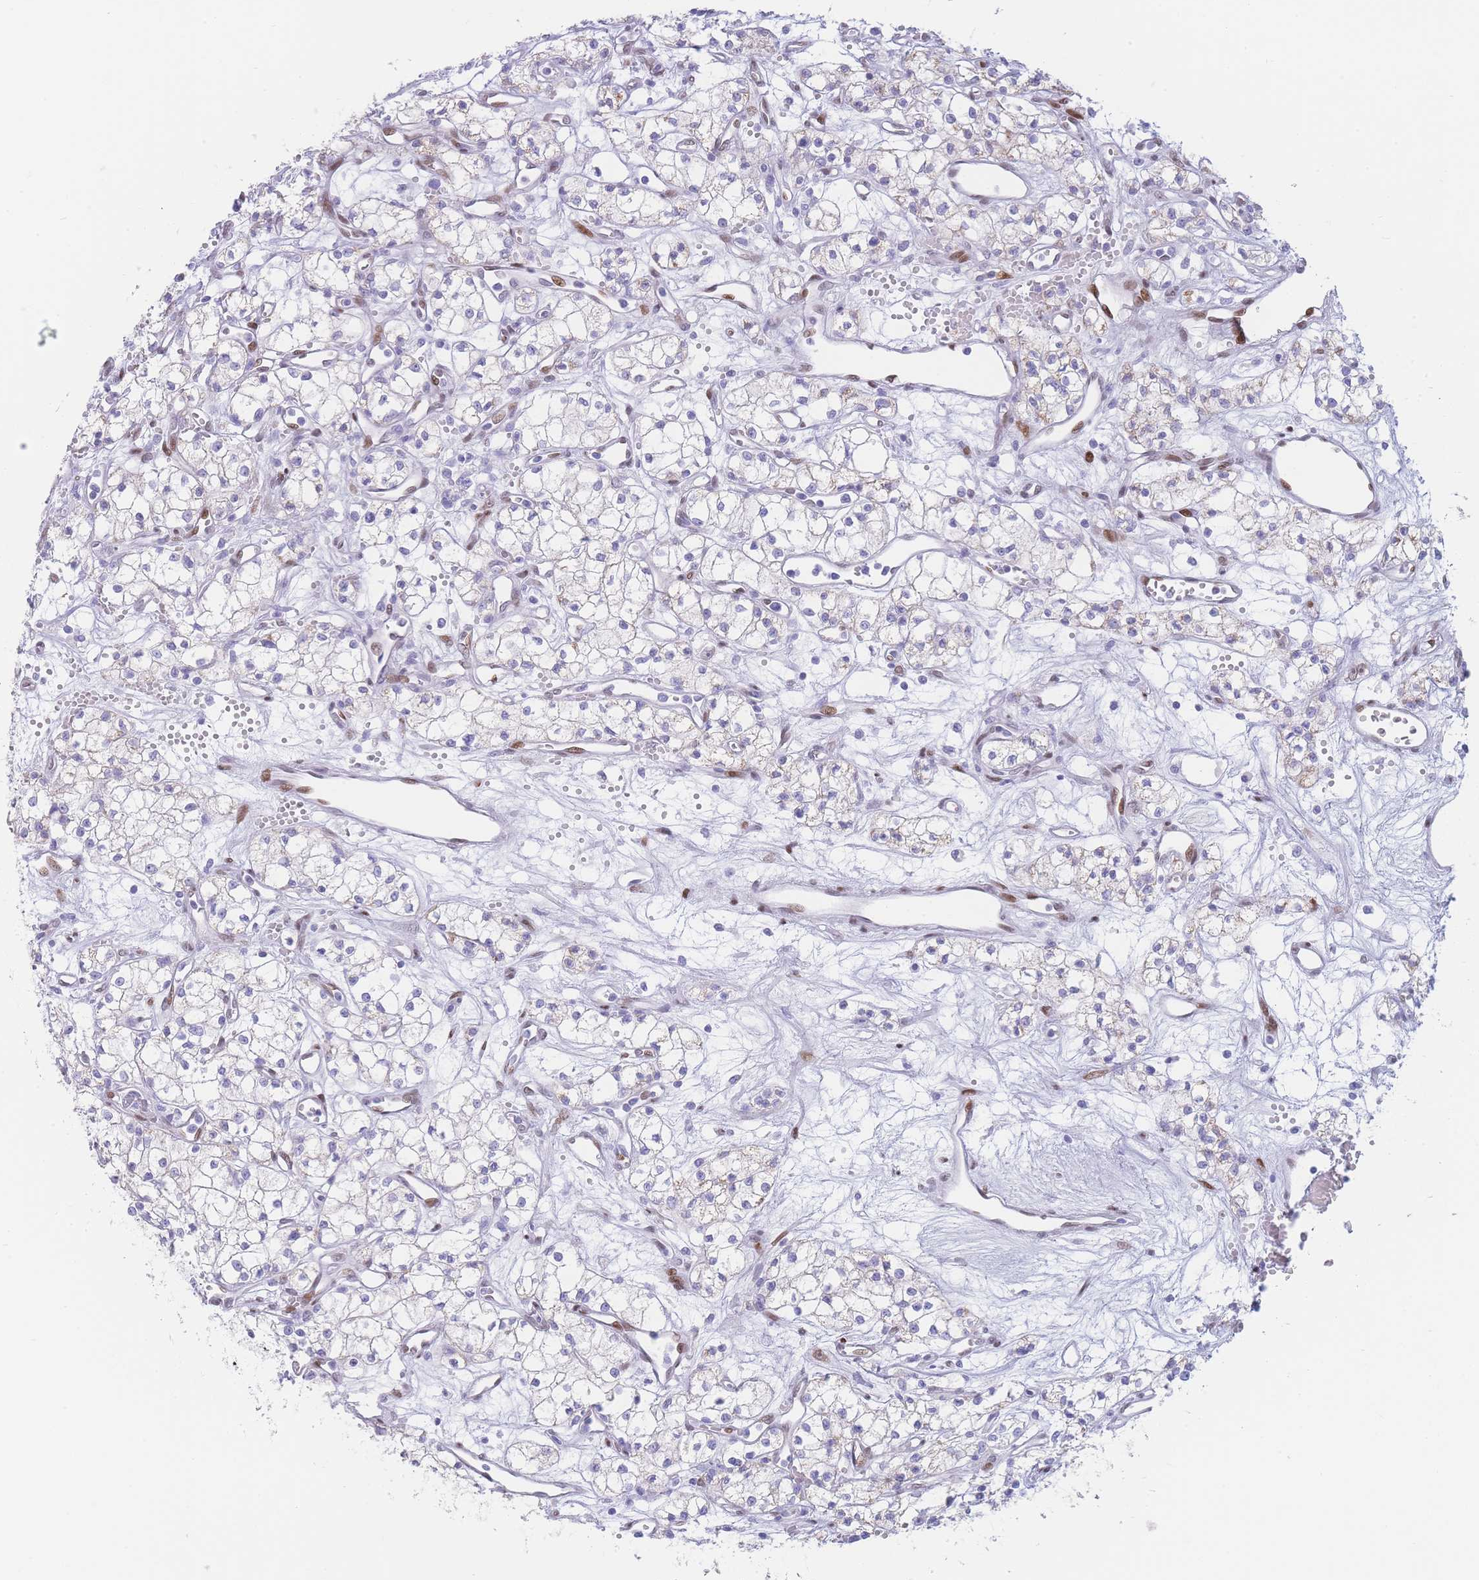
{"staining": {"intensity": "negative", "quantity": "none", "location": "none"}, "tissue": "renal cancer", "cell_type": "Tumor cells", "image_type": "cancer", "snomed": [{"axis": "morphology", "description": "Adenocarcinoma, NOS"}, {"axis": "topography", "description": "Kidney"}], "caption": "Tumor cells are negative for brown protein staining in renal cancer. (DAB (3,3'-diaminobenzidine) immunohistochemistry (IHC) with hematoxylin counter stain).", "gene": "PSMB5", "patient": {"sex": "male", "age": 59}}